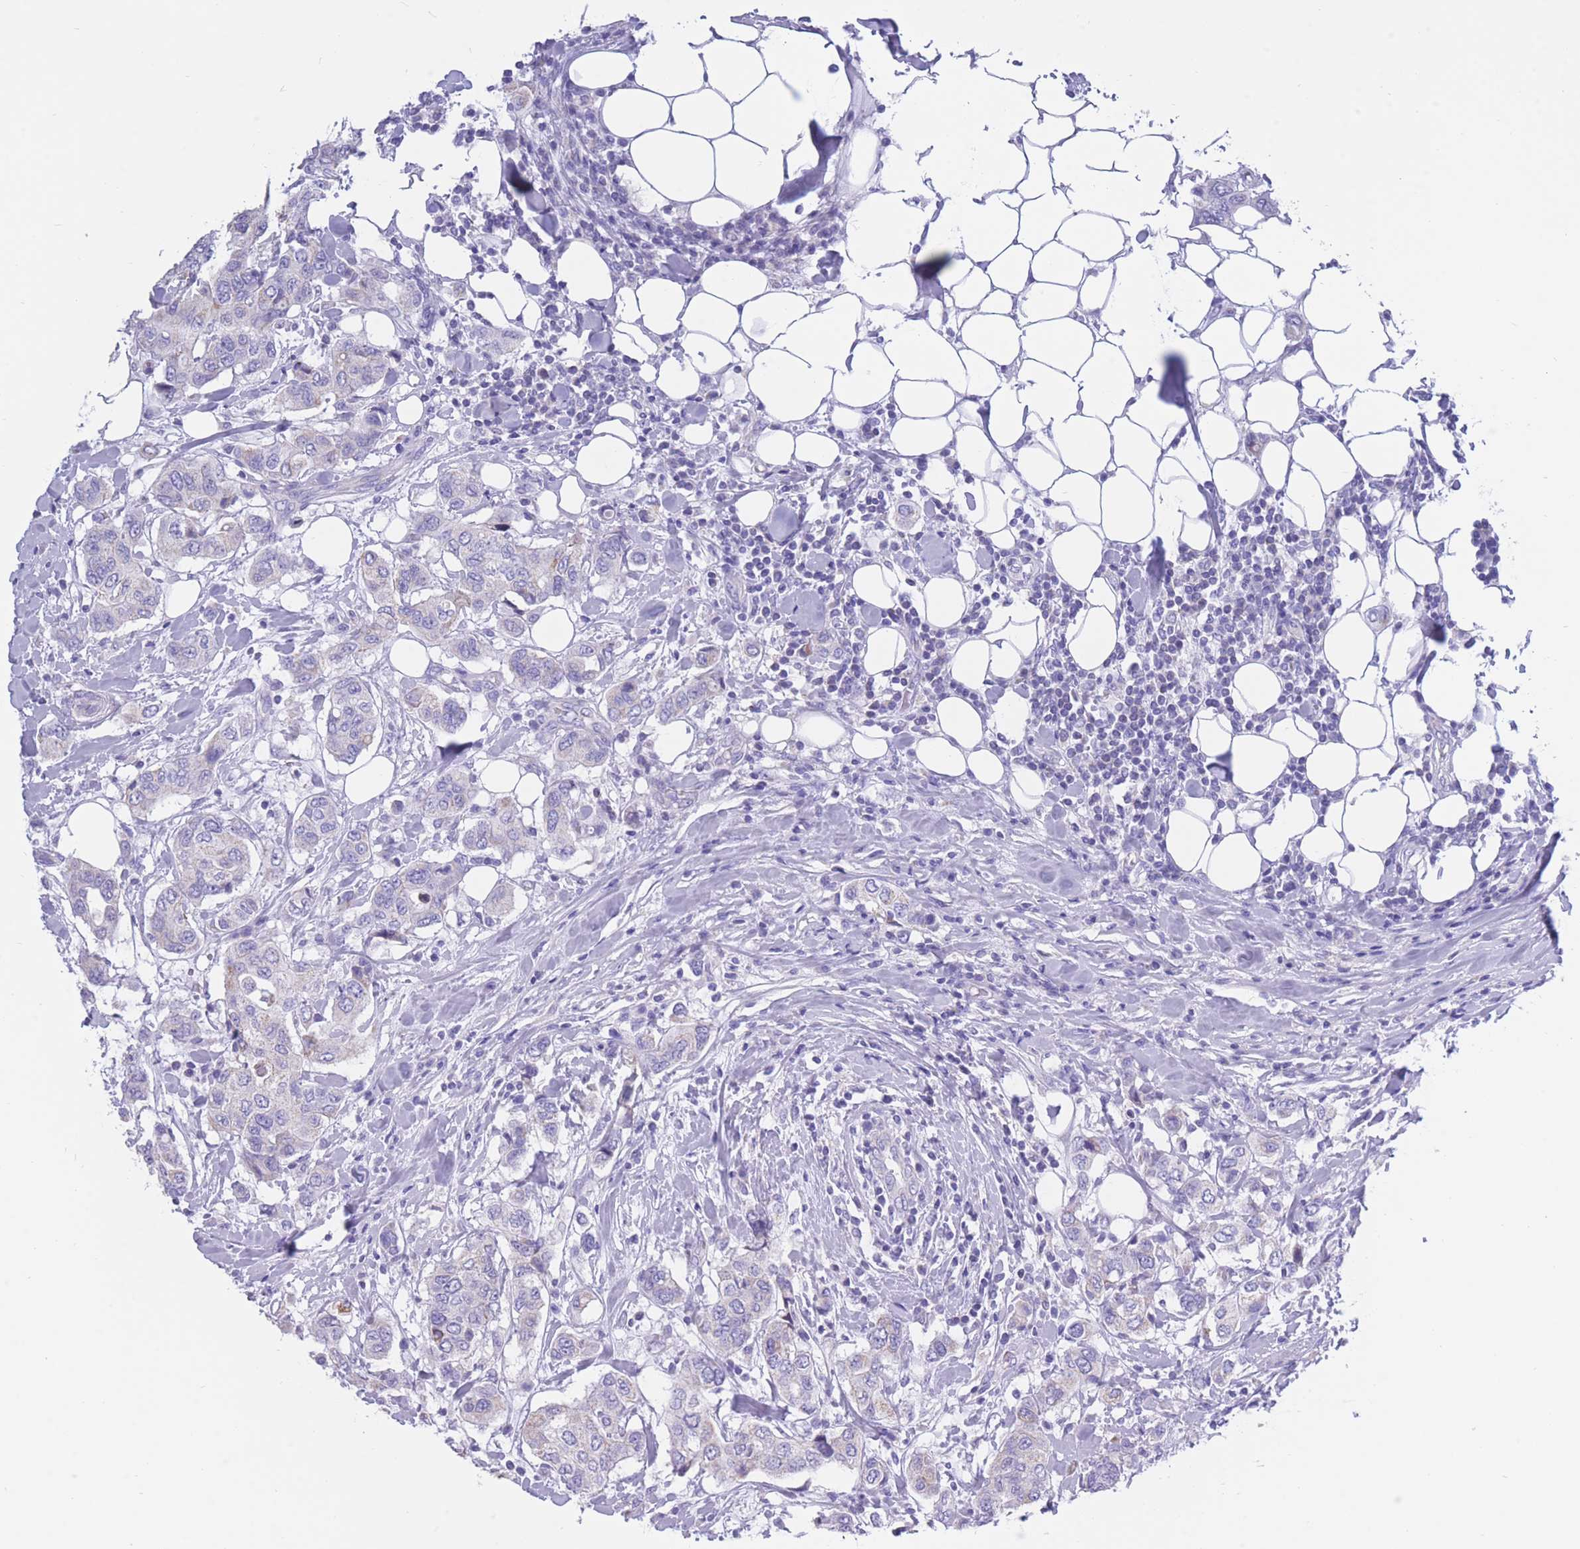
{"staining": {"intensity": "negative", "quantity": "none", "location": "none"}, "tissue": "breast cancer", "cell_type": "Tumor cells", "image_type": "cancer", "snomed": [{"axis": "morphology", "description": "Lobular carcinoma"}, {"axis": "topography", "description": "Breast"}], "caption": "This is a histopathology image of immunohistochemistry (IHC) staining of breast cancer, which shows no expression in tumor cells.", "gene": "INTS2", "patient": {"sex": "female", "age": 51}}